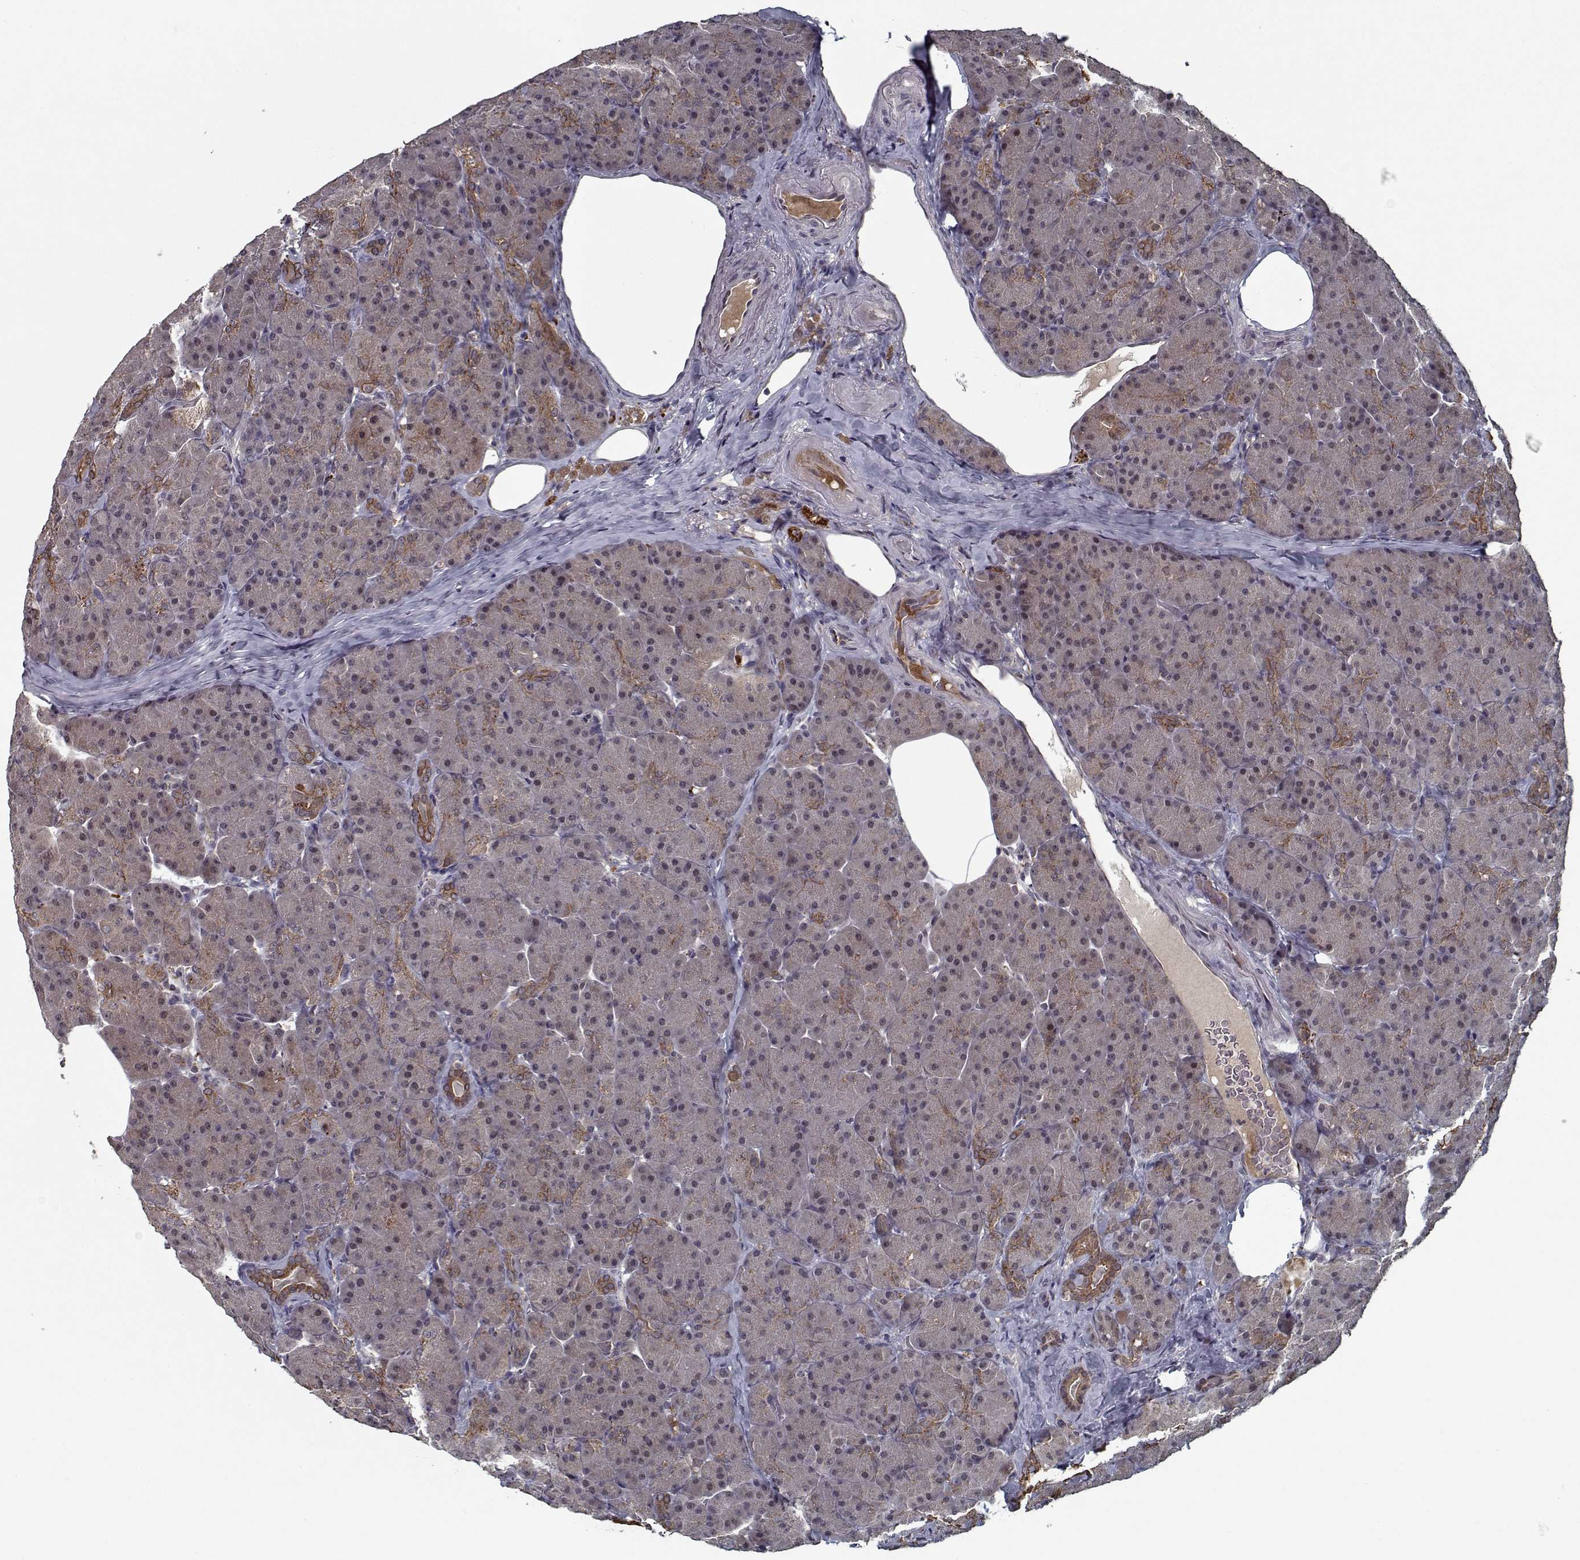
{"staining": {"intensity": "moderate", "quantity": "<25%", "location": "cytoplasmic/membranous"}, "tissue": "pancreas", "cell_type": "Exocrine glandular cells", "image_type": "normal", "snomed": [{"axis": "morphology", "description": "Normal tissue, NOS"}, {"axis": "topography", "description": "Pancreas"}], "caption": "Normal pancreas displays moderate cytoplasmic/membranous expression in about <25% of exocrine glandular cells, visualized by immunohistochemistry.", "gene": "NLK", "patient": {"sex": "male", "age": 57}}